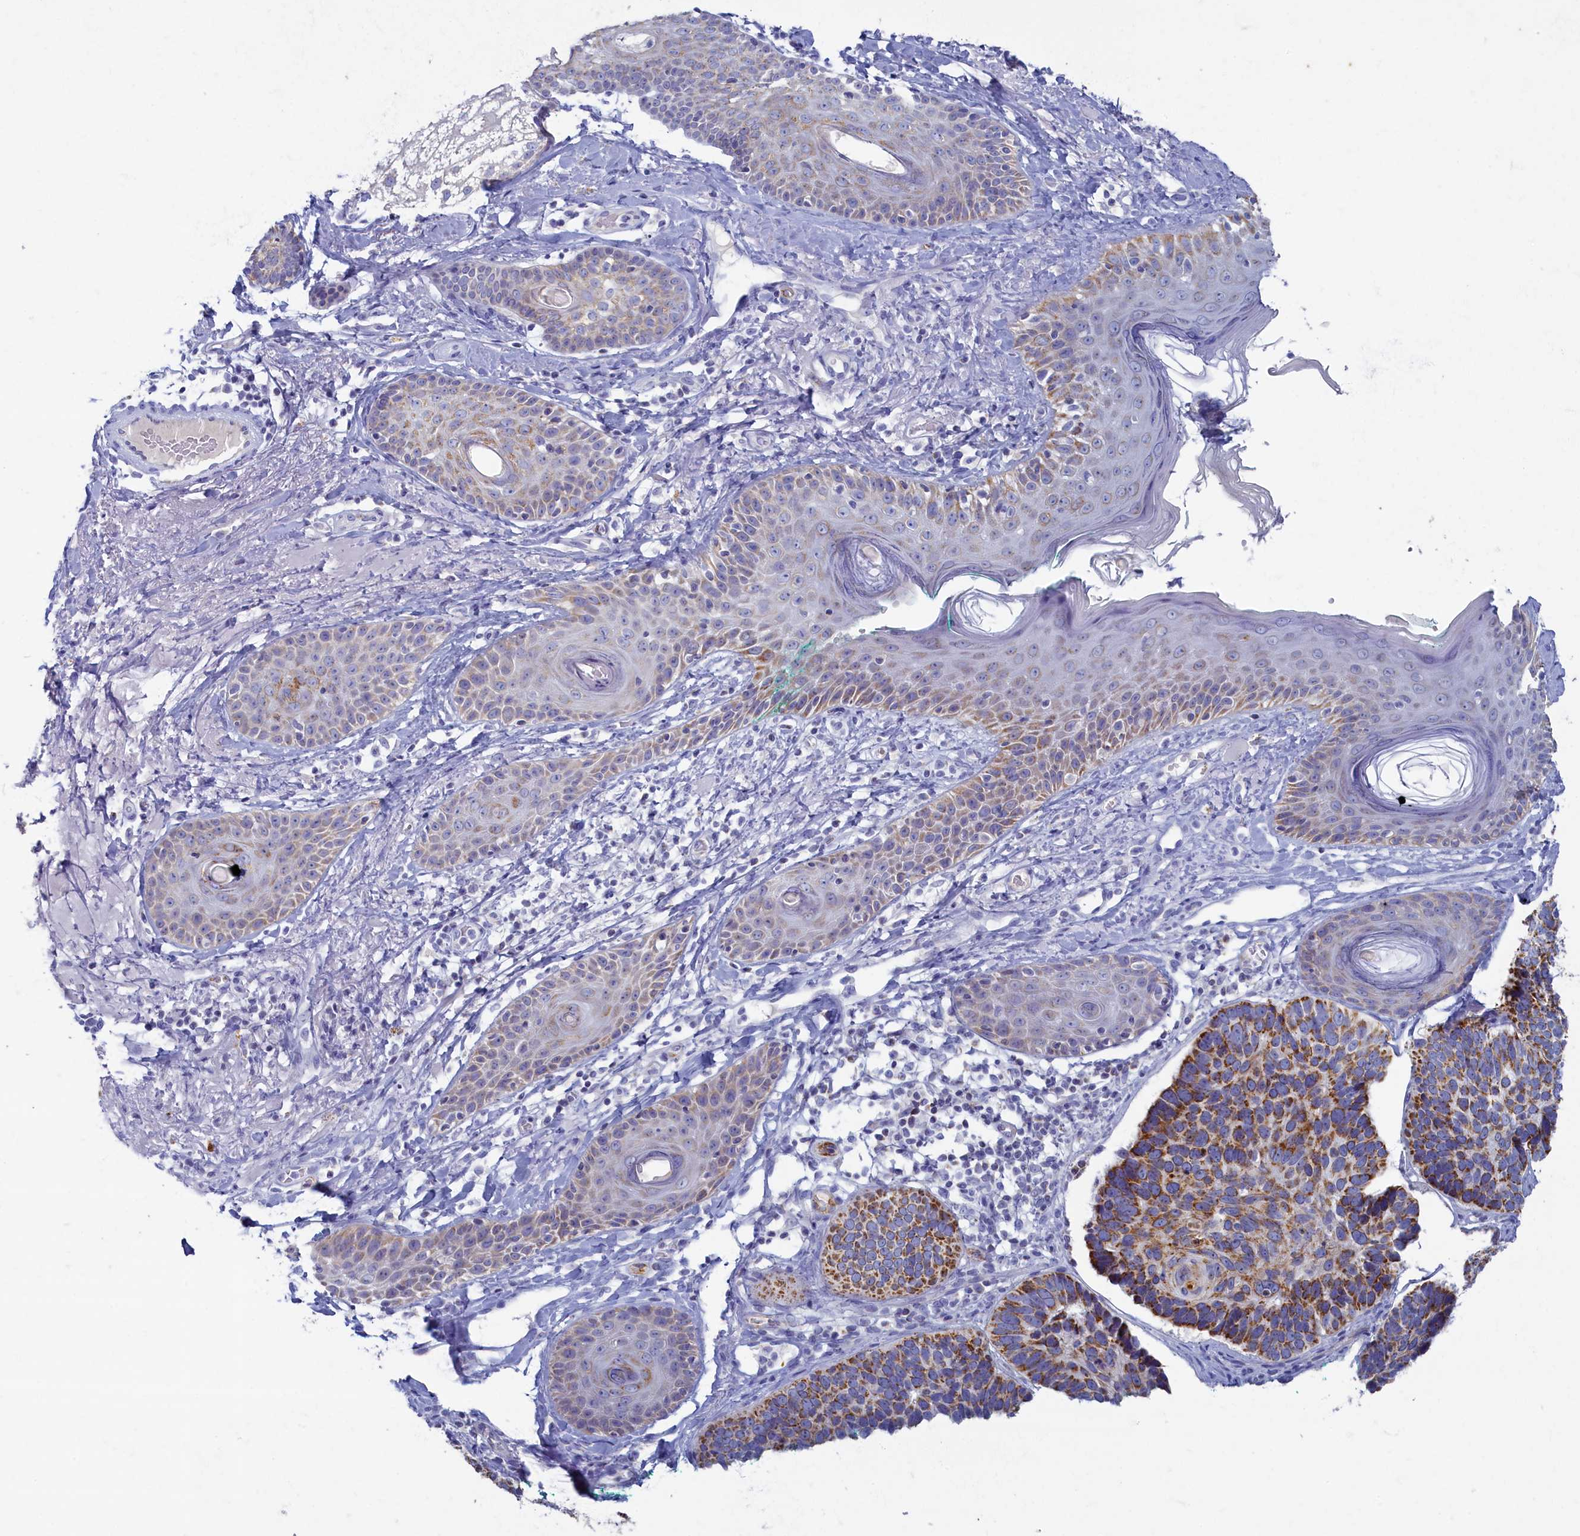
{"staining": {"intensity": "moderate", "quantity": ">75%", "location": "cytoplasmic/membranous"}, "tissue": "skin cancer", "cell_type": "Tumor cells", "image_type": "cancer", "snomed": [{"axis": "morphology", "description": "Basal cell carcinoma"}, {"axis": "topography", "description": "Skin"}], "caption": "Tumor cells show moderate cytoplasmic/membranous positivity in approximately >75% of cells in skin cancer (basal cell carcinoma).", "gene": "OCIAD2", "patient": {"sex": "male", "age": 62}}